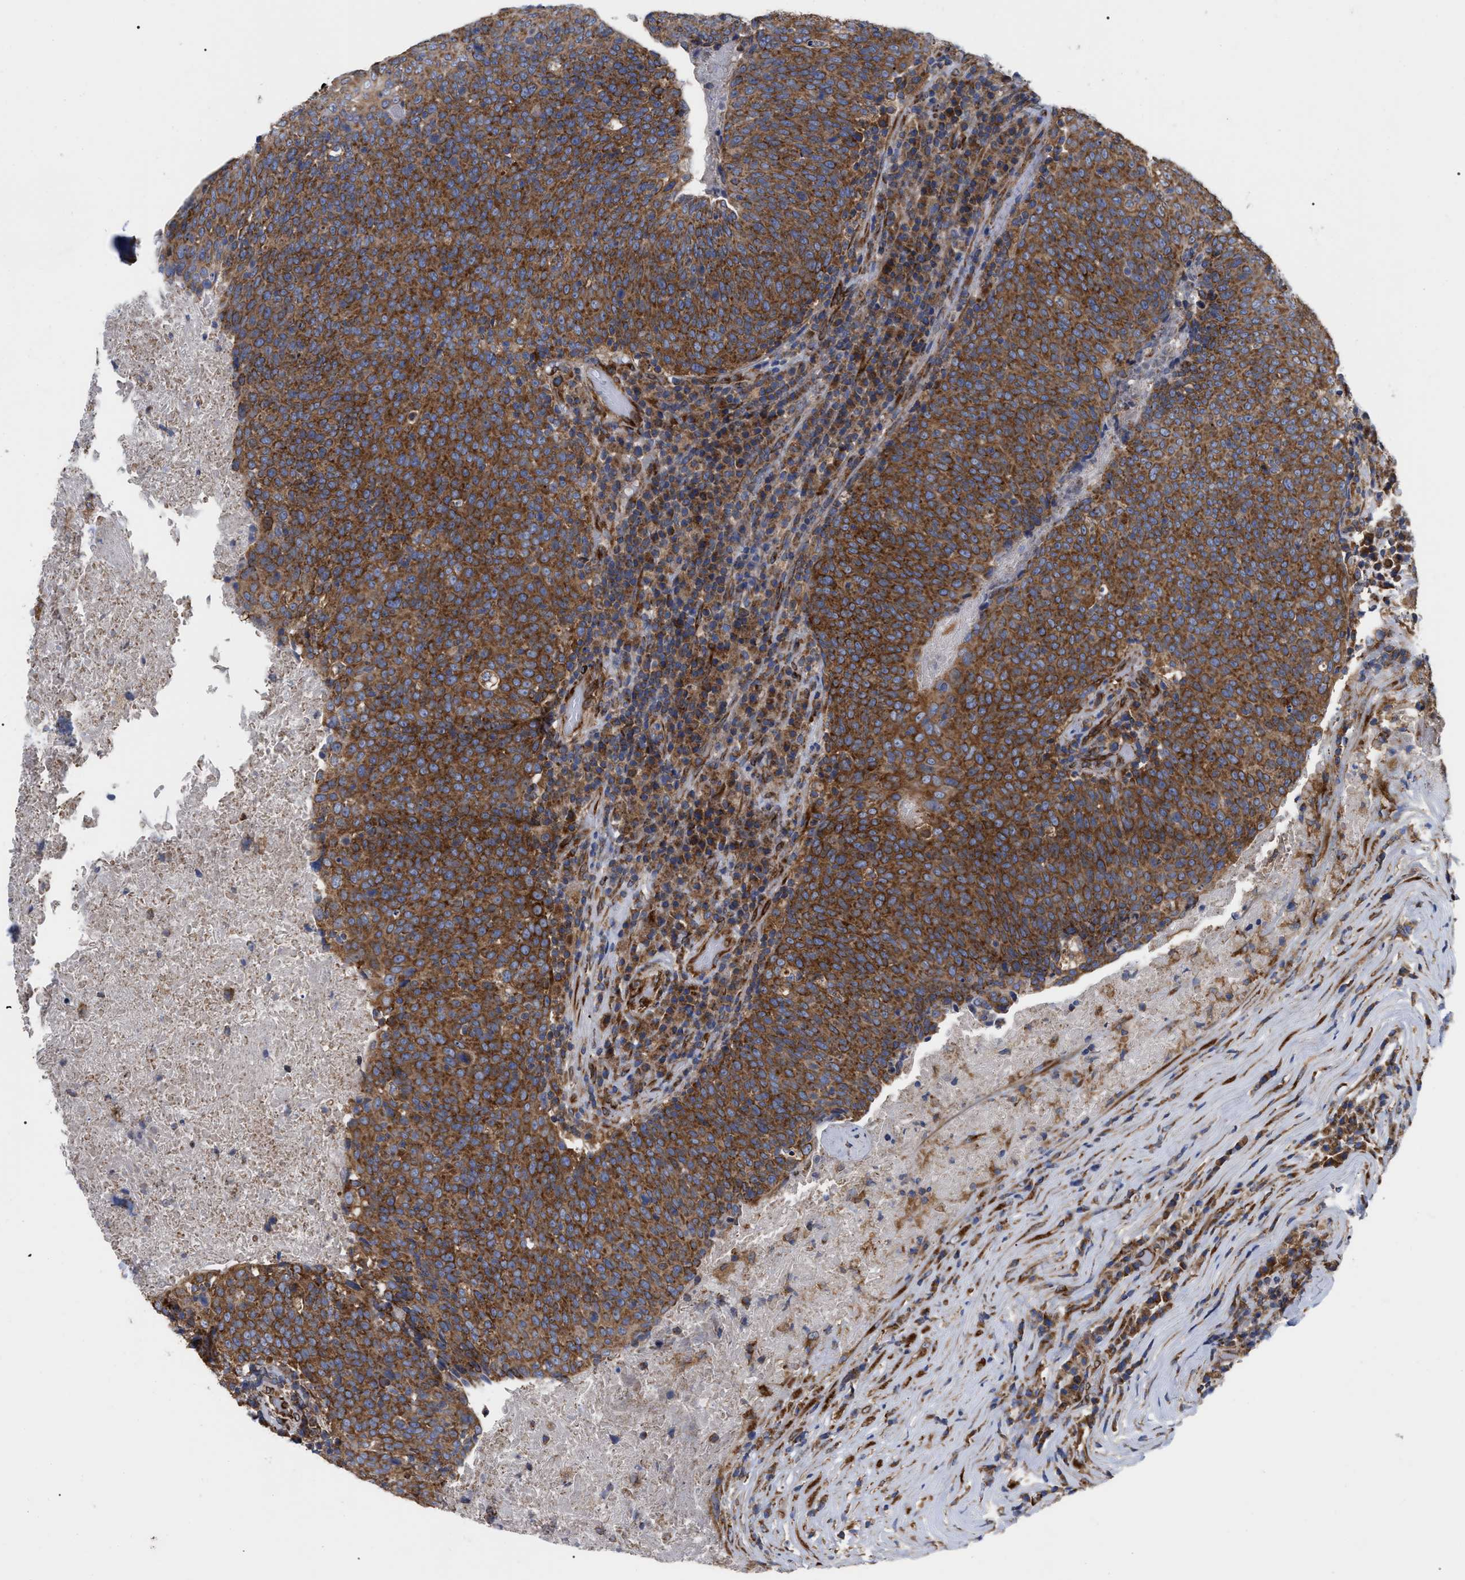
{"staining": {"intensity": "strong", "quantity": ">75%", "location": "cytoplasmic/membranous"}, "tissue": "head and neck cancer", "cell_type": "Tumor cells", "image_type": "cancer", "snomed": [{"axis": "morphology", "description": "Squamous cell carcinoma, NOS"}, {"axis": "morphology", "description": "Squamous cell carcinoma, metastatic, NOS"}, {"axis": "topography", "description": "Lymph node"}, {"axis": "topography", "description": "Head-Neck"}], "caption": "Immunohistochemistry (IHC) image of squamous cell carcinoma (head and neck) stained for a protein (brown), which demonstrates high levels of strong cytoplasmic/membranous expression in approximately >75% of tumor cells.", "gene": "FAM120A", "patient": {"sex": "male", "age": 62}}